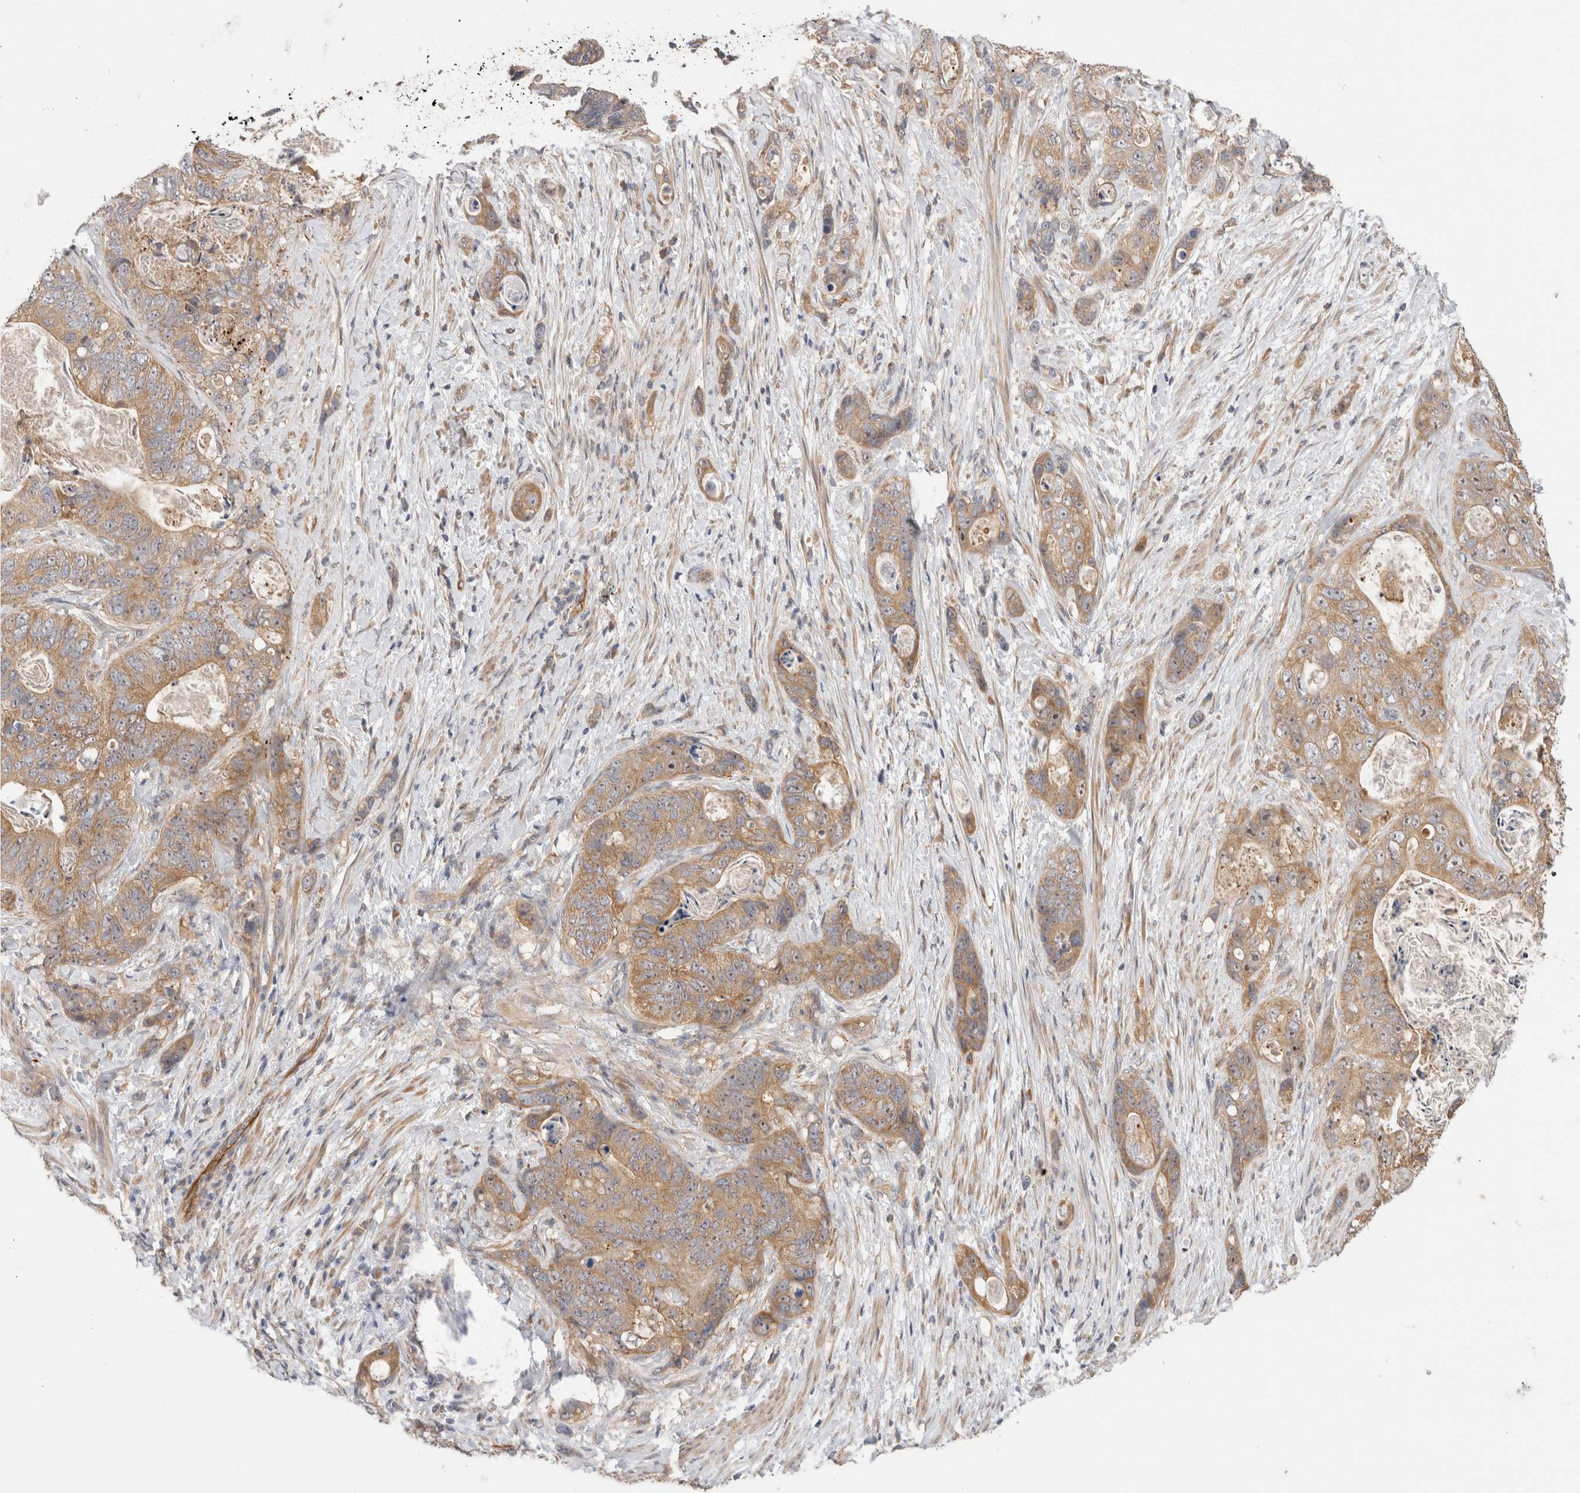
{"staining": {"intensity": "moderate", "quantity": ">75%", "location": "cytoplasmic/membranous"}, "tissue": "stomach cancer", "cell_type": "Tumor cells", "image_type": "cancer", "snomed": [{"axis": "morphology", "description": "Normal tissue, NOS"}, {"axis": "morphology", "description": "Adenocarcinoma, NOS"}, {"axis": "topography", "description": "Stomach"}], "caption": "IHC micrograph of neoplastic tissue: stomach cancer (adenocarcinoma) stained using IHC reveals medium levels of moderate protein expression localized specifically in the cytoplasmic/membranous of tumor cells, appearing as a cytoplasmic/membranous brown color.", "gene": "SGK3", "patient": {"sex": "female", "age": 89}}